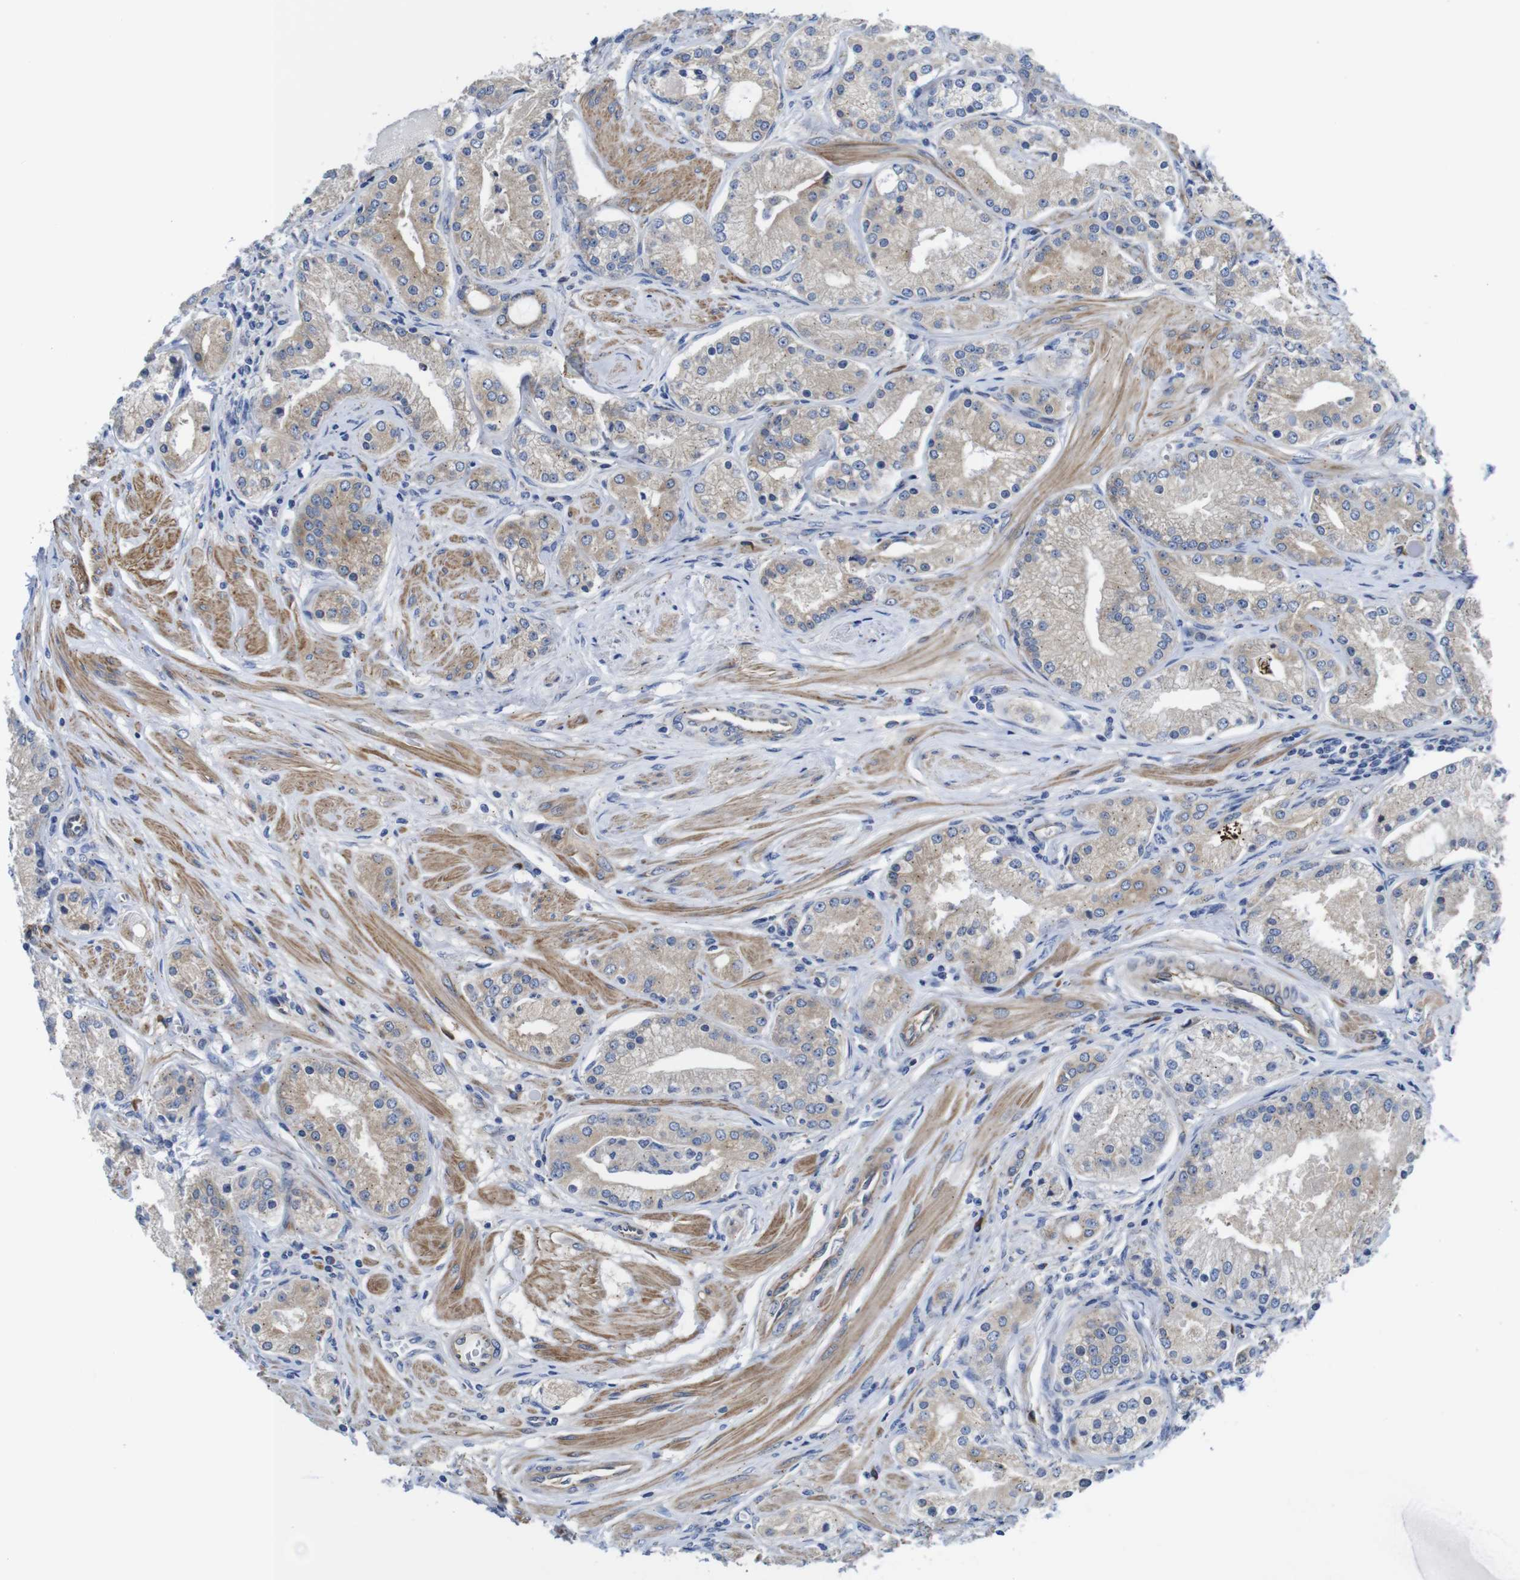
{"staining": {"intensity": "weak", "quantity": ">75%", "location": "cytoplasmic/membranous"}, "tissue": "prostate cancer", "cell_type": "Tumor cells", "image_type": "cancer", "snomed": [{"axis": "morphology", "description": "Adenocarcinoma, High grade"}, {"axis": "topography", "description": "Prostate"}], "caption": "Human prostate cancer stained for a protein (brown) displays weak cytoplasmic/membranous positive expression in about >75% of tumor cells.", "gene": "DDRGK1", "patient": {"sex": "male", "age": 66}}